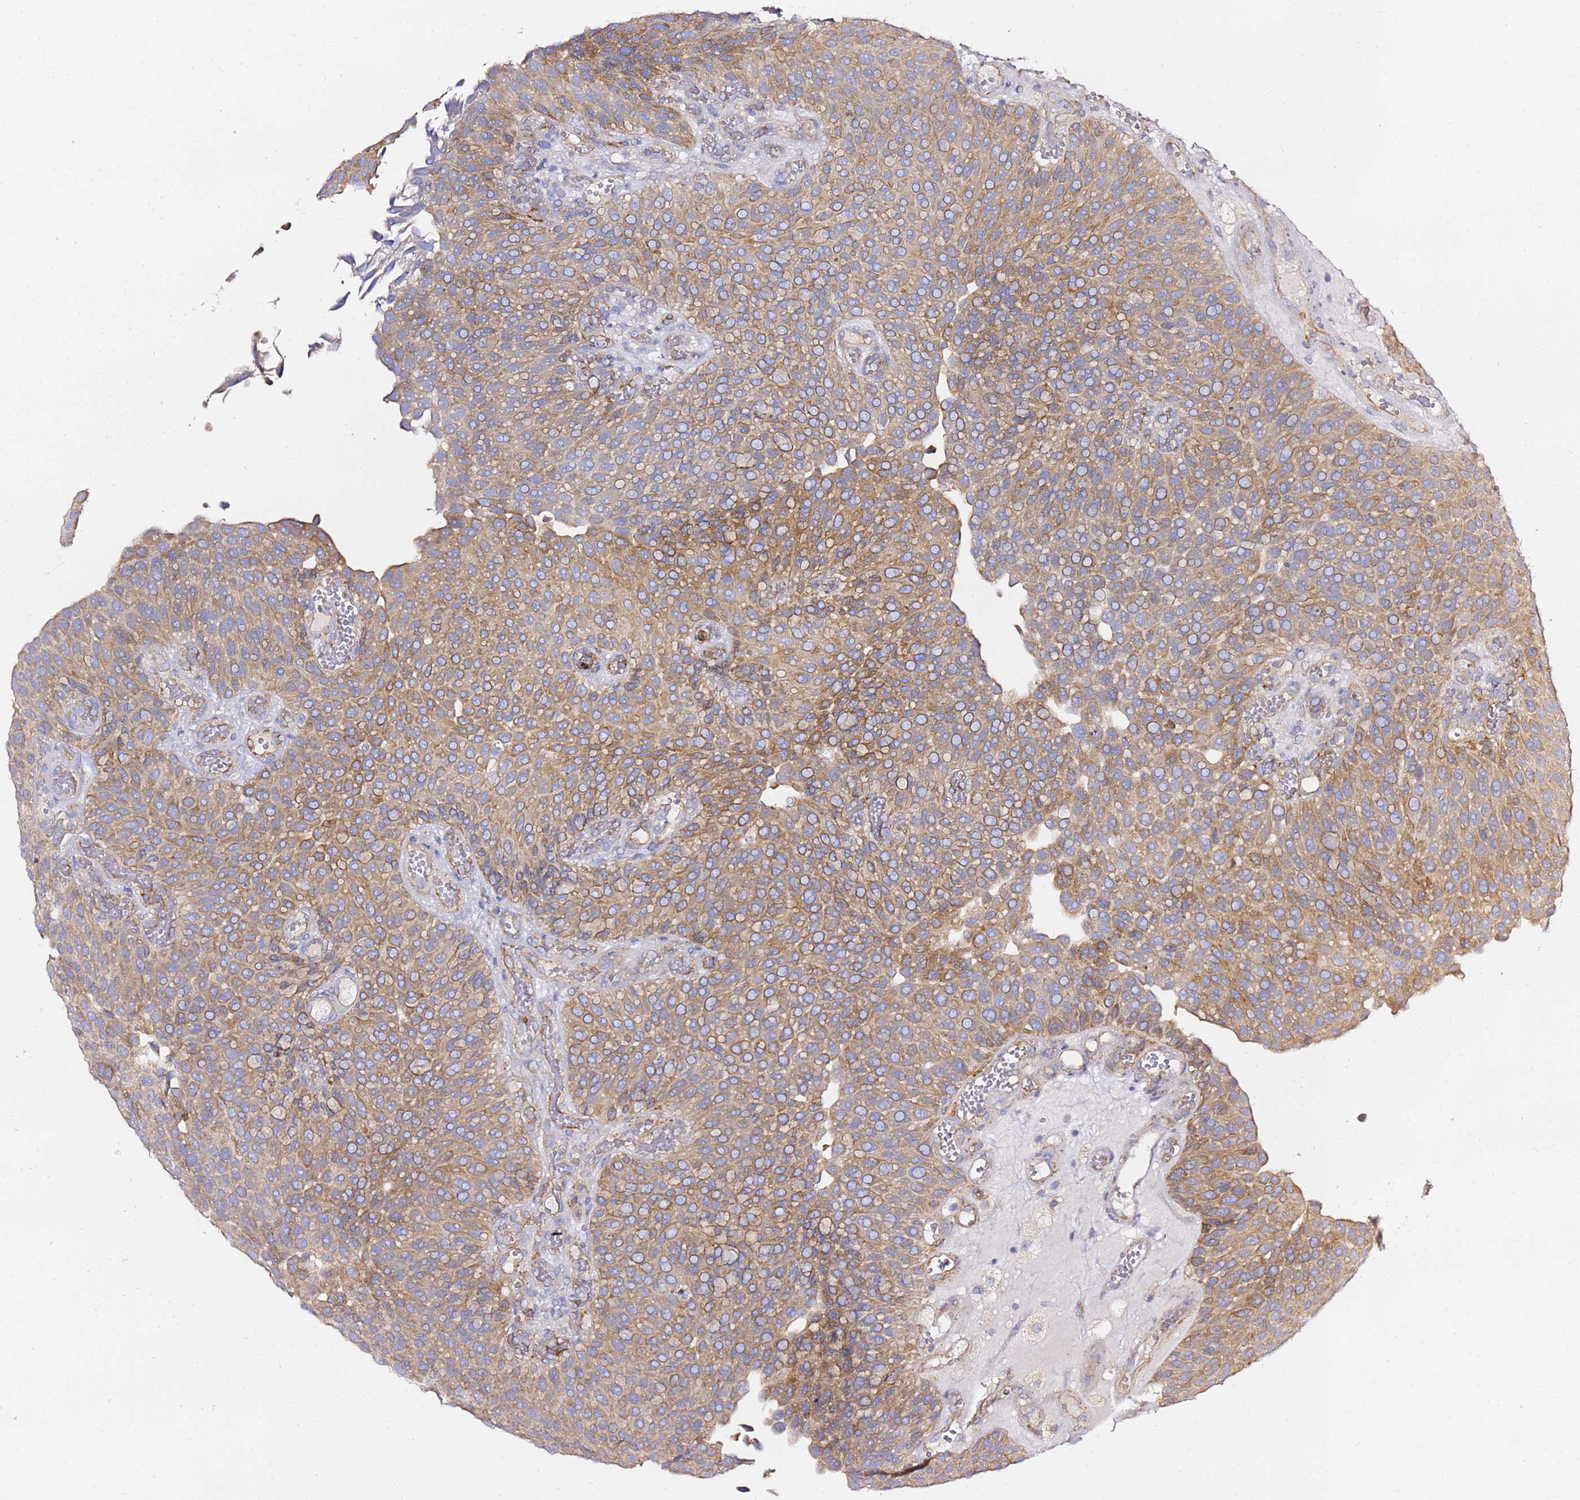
{"staining": {"intensity": "moderate", "quantity": ">75%", "location": "cytoplasmic/membranous"}, "tissue": "urothelial cancer", "cell_type": "Tumor cells", "image_type": "cancer", "snomed": [{"axis": "morphology", "description": "Urothelial carcinoma, Low grade"}, {"axis": "topography", "description": "Urinary bladder"}], "caption": "Urothelial cancer stained with DAB (3,3'-diaminobenzidine) immunohistochemistry reveals medium levels of moderate cytoplasmic/membranous positivity in about >75% of tumor cells.", "gene": "KIF7", "patient": {"sex": "male", "age": 89}}